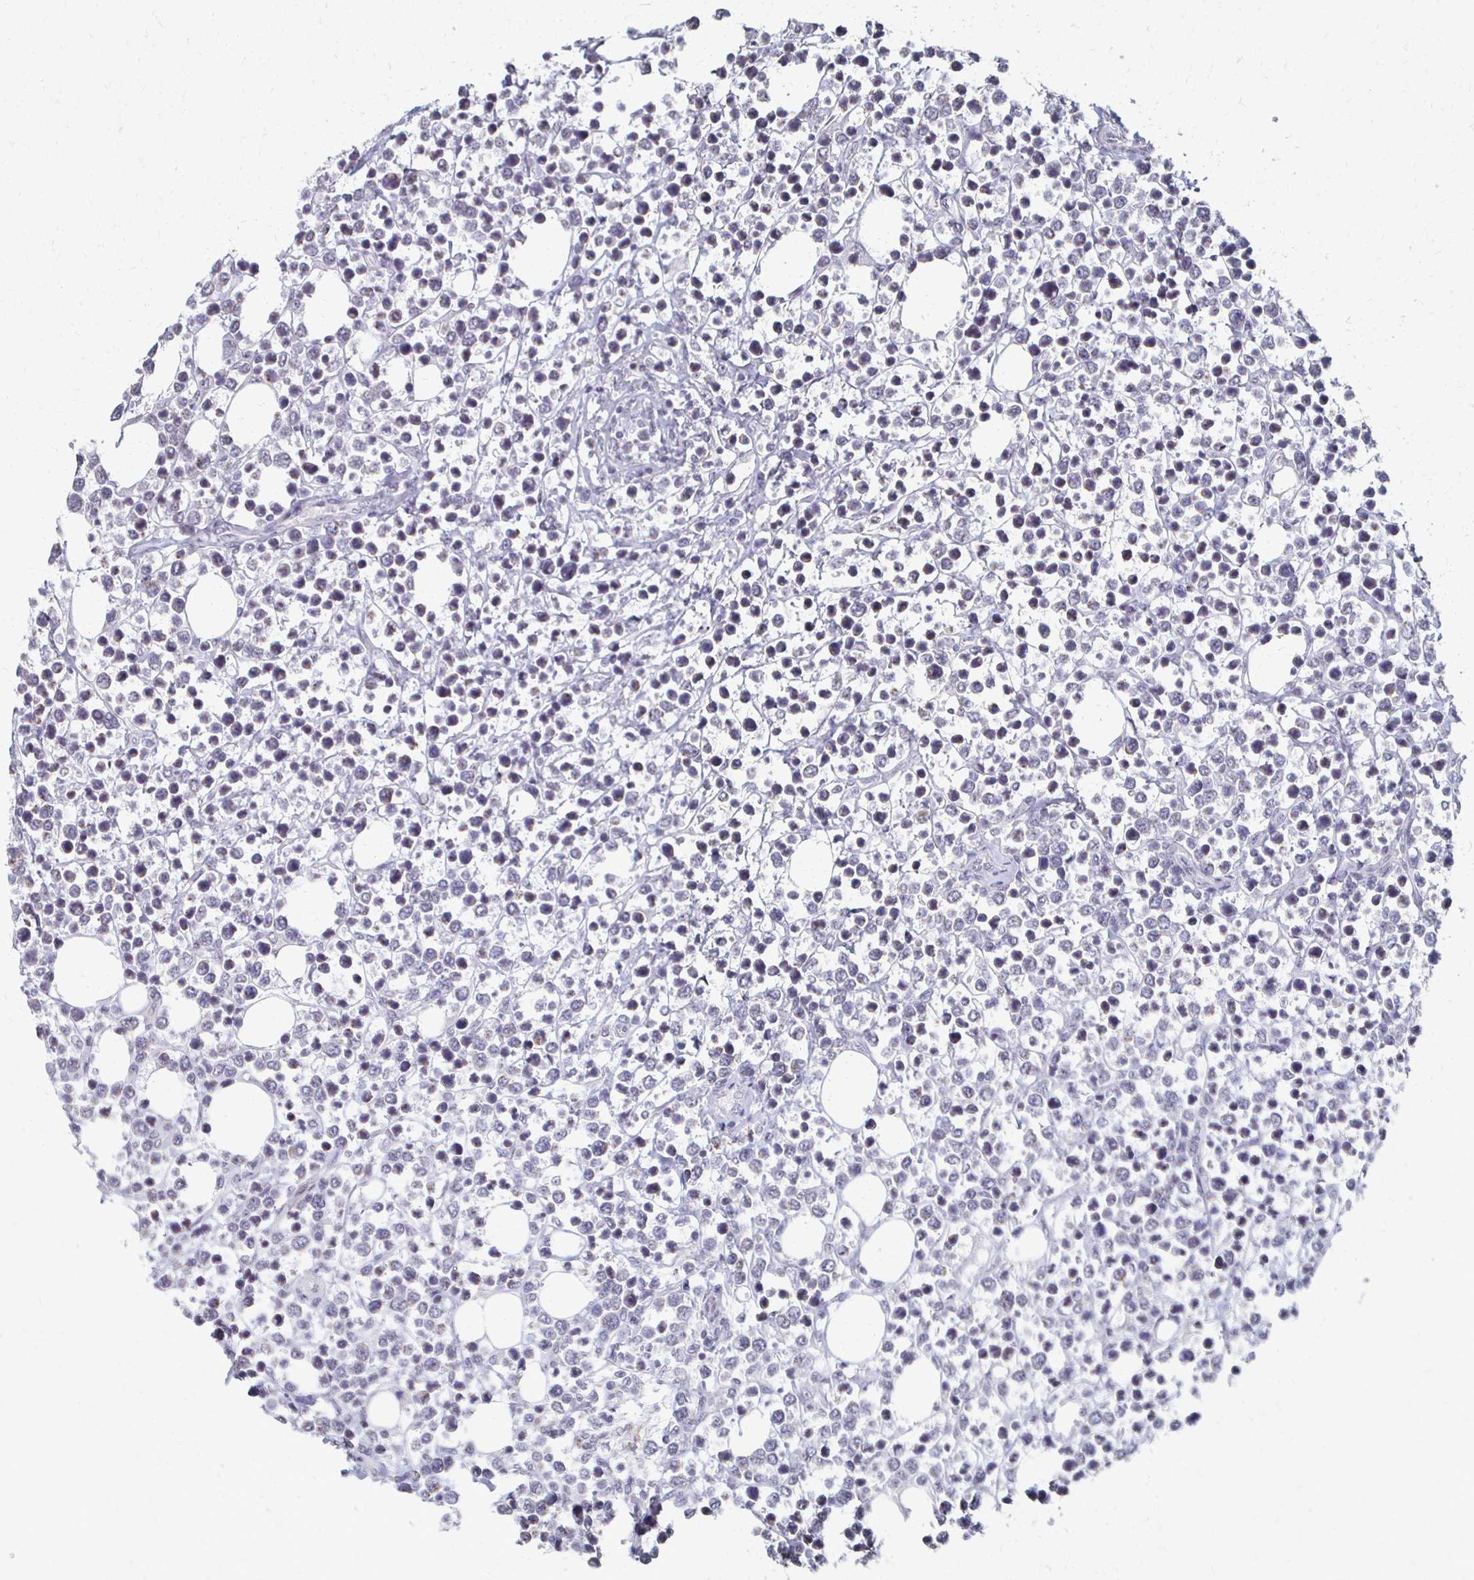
{"staining": {"intensity": "negative", "quantity": "none", "location": "none"}, "tissue": "lymphoma", "cell_type": "Tumor cells", "image_type": "cancer", "snomed": [{"axis": "morphology", "description": "Malignant lymphoma, non-Hodgkin's type, Low grade"}, {"axis": "topography", "description": "Lymph node"}], "caption": "Lymphoma stained for a protein using immunohistochemistry demonstrates no expression tumor cells.", "gene": "DAB1", "patient": {"sex": "male", "age": 60}}